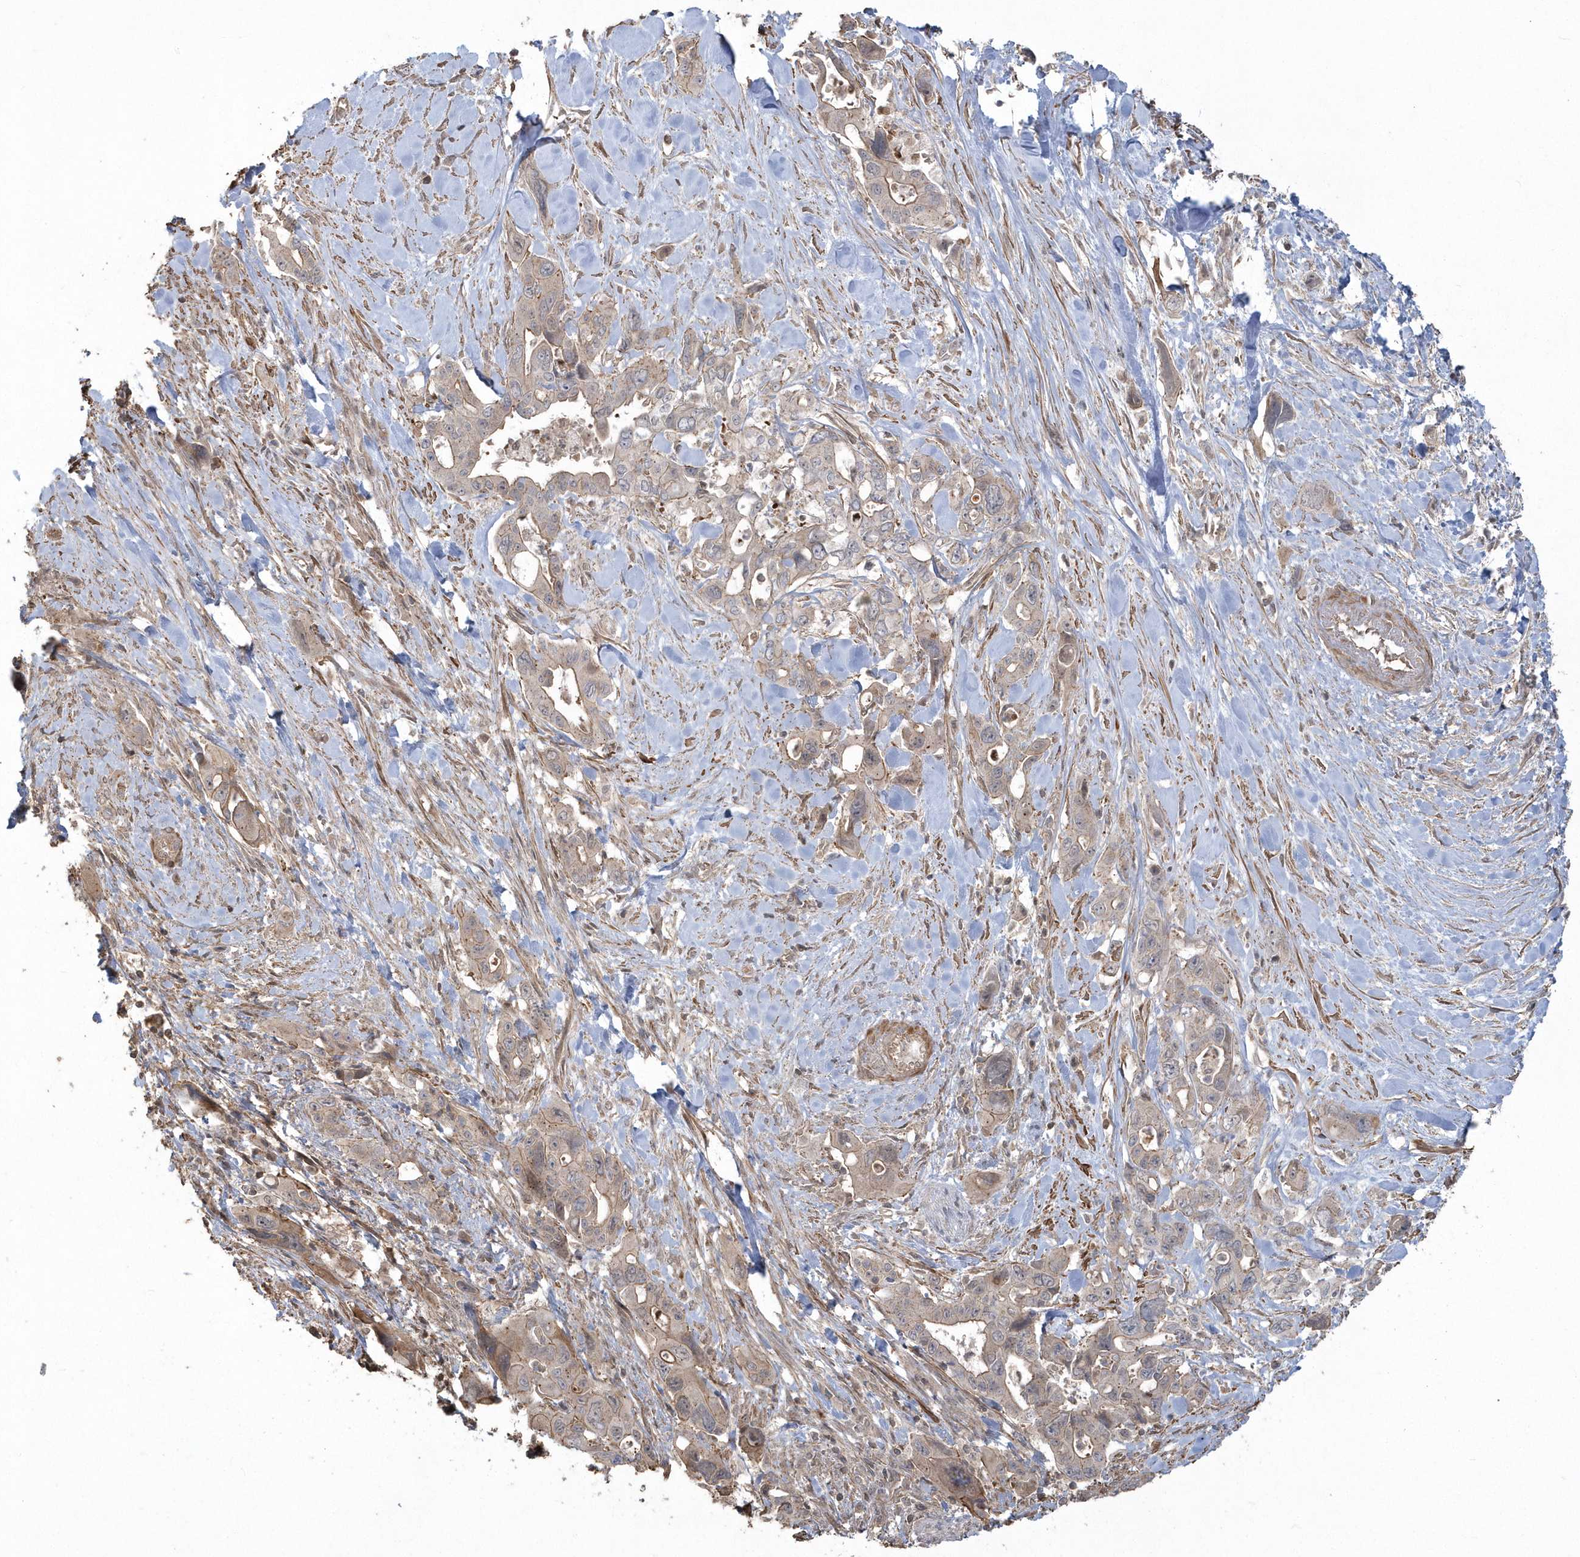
{"staining": {"intensity": "weak", "quantity": "<25%", "location": "cytoplasmic/membranous"}, "tissue": "pancreatic cancer", "cell_type": "Tumor cells", "image_type": "cancer", "snomed": [{"axis": "morphology", "description": "Adenocarcinoma, NOS"}, {"axis": "topography", "description": "Pancreas"}], "caption": "This is an immunohistochemistry micrograph of pancreatic cancer (adenocarcinoma). There is no positivity in tumor cells.", "gene": "ARMC8", "patient": {"sex": "male", "age": 46}}